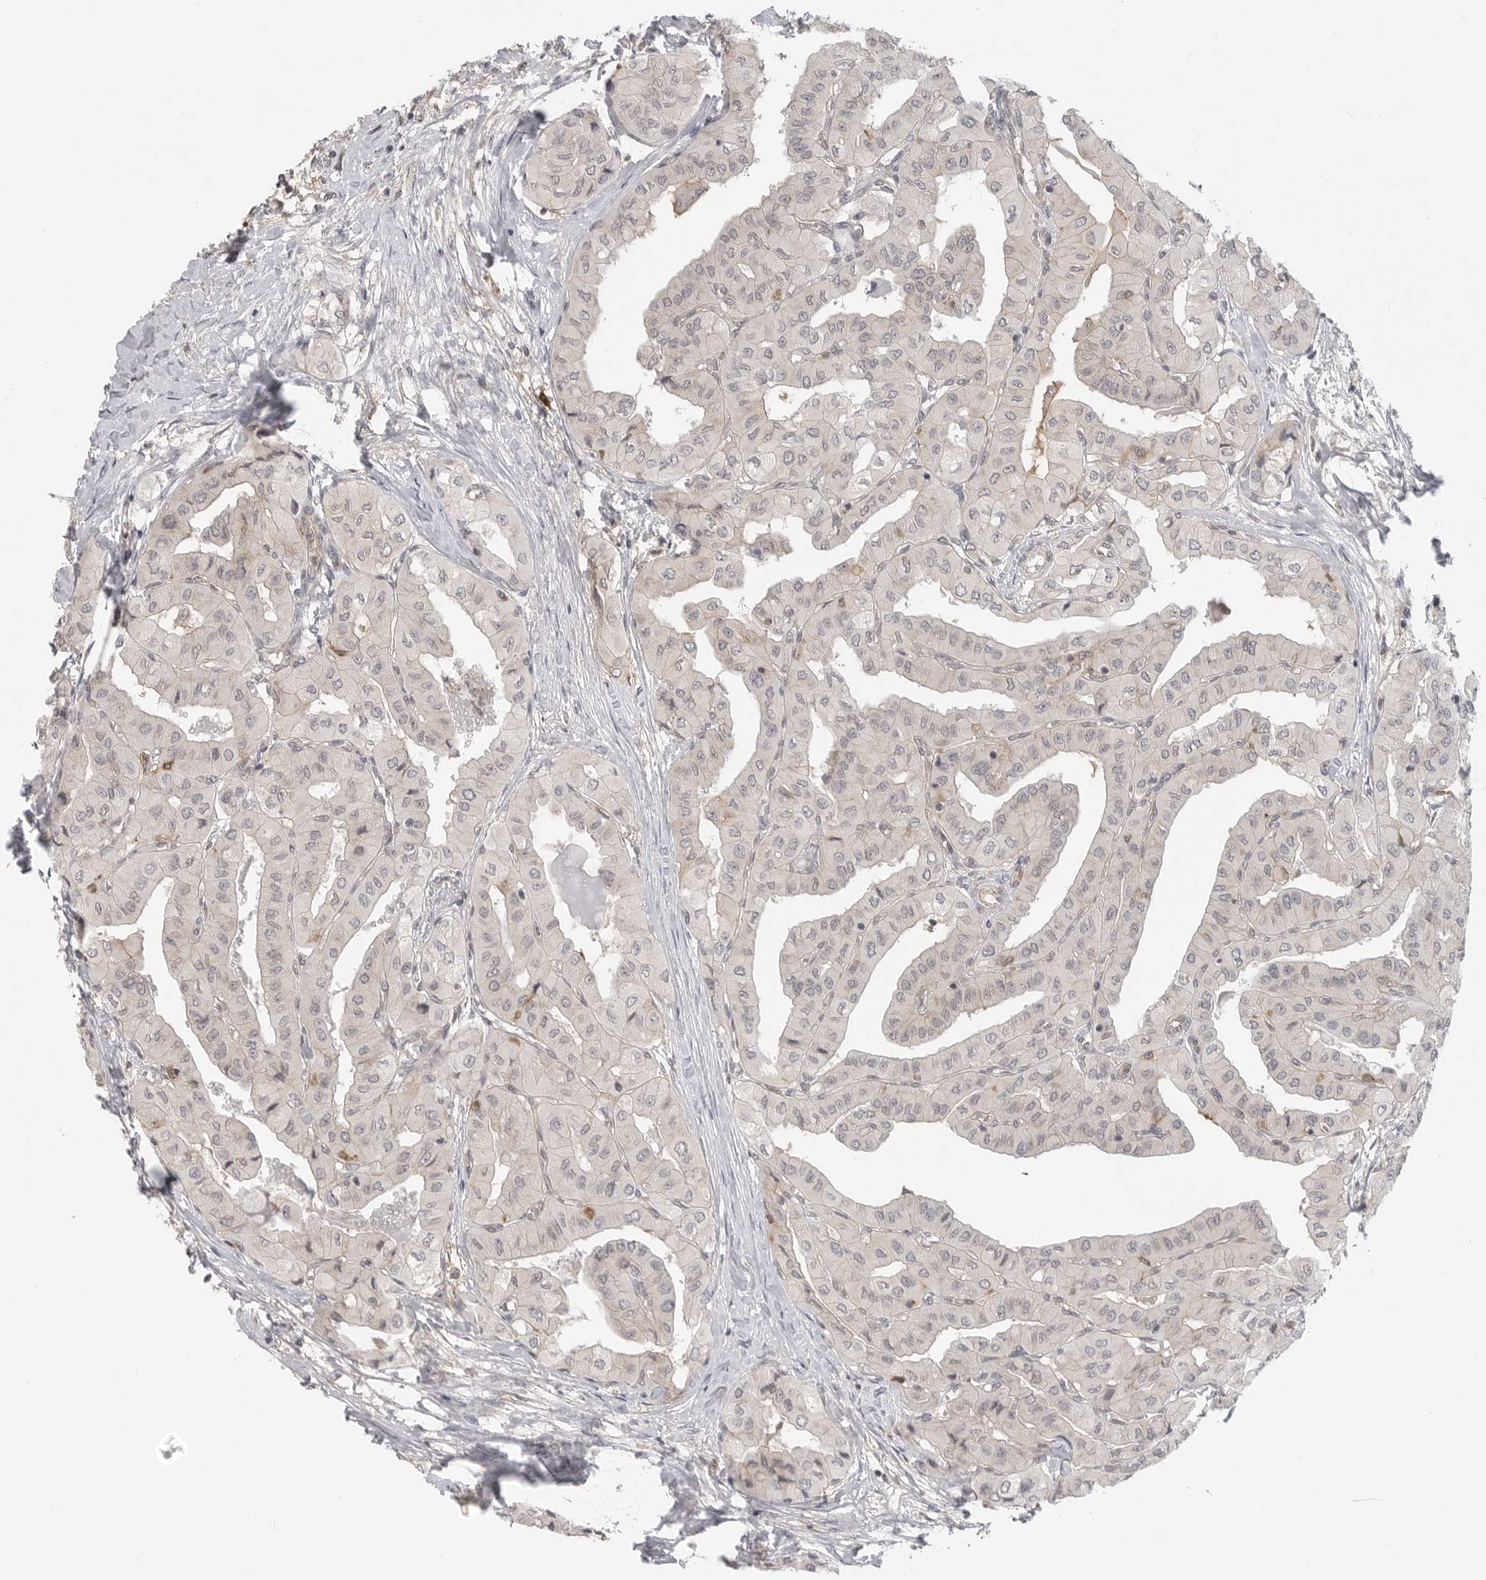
{"staining": {"intensity": "weak", "quantity": "25%-75%", "location": "cytoplasmic/membranous"}, "tissue": "thyroid cancer", "cell_type": "Tumor cells", "image_type": "cancer", "snomed": [{"axis": "morphology", "description": "Papillary adenocarcinoma, NOS"}, {"axis": "topography", "description": "Thyroid gland"}], "caption": "This is an image of immunohistochemistry (IHC) staining of thyroid papillary adenocarcinoma, which shows weak positivity in the cytoplasmic/membranous of tumor cells.", "gene": "IFNGR1", "patient": {"sex": "female", "age": 59}}